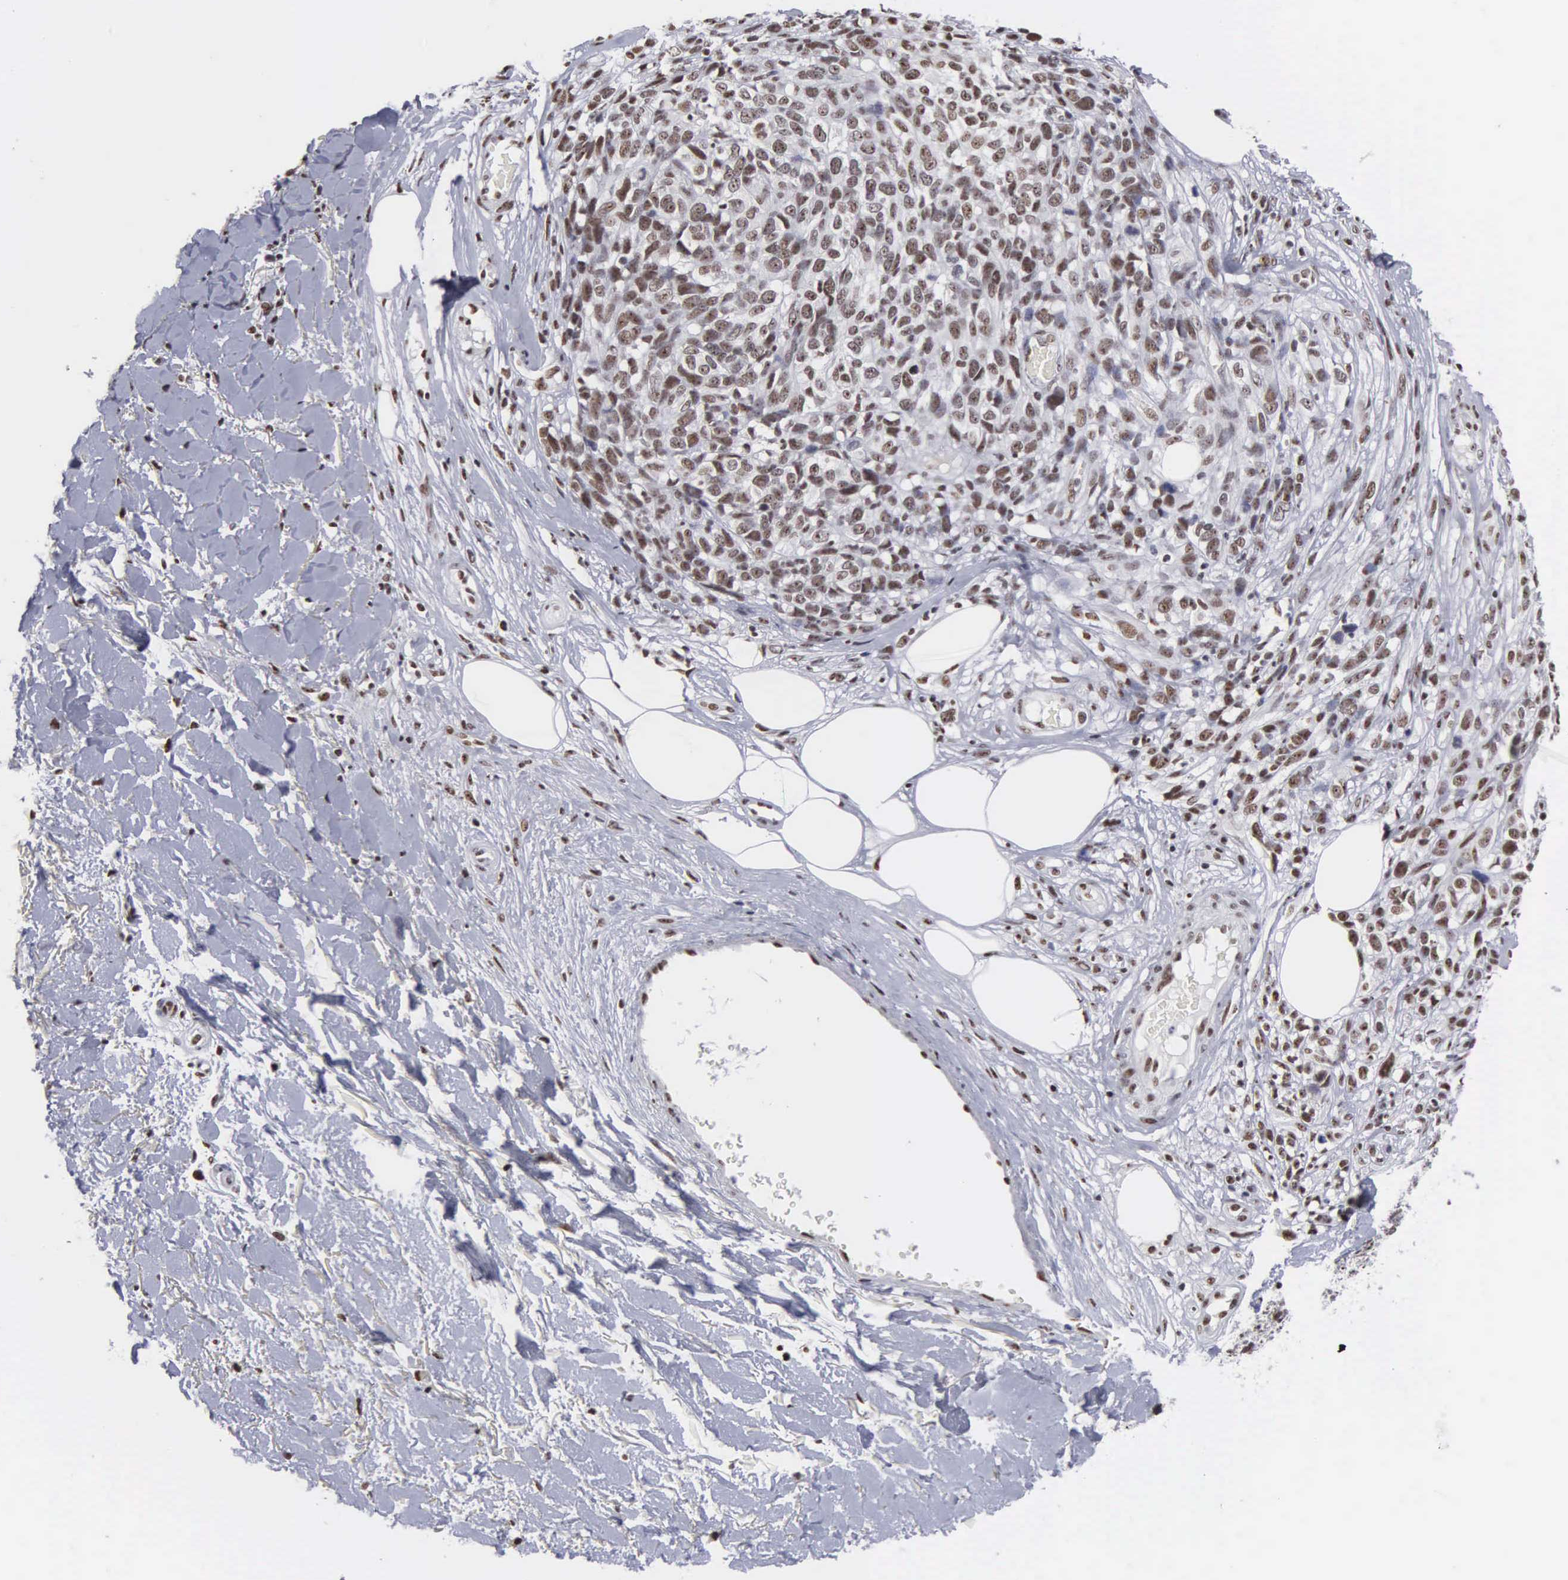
{"staining": {"intensity": "moderate", "quantity": "25%-75%", "location": "nuclear"}, "tissue": "melanoma", "cell_type": "Tumor cells", "image_type": "cancer", "snomed": [{"axis": "morphology", "description": "Malignant melanoma, NOS"}, {"axis": "topography", "description": "Skin"}], "caption": "Immunohistochemistry (IHC) (DAB) staining of melanoma reveals moderate nuclear protein positivity in about 25%-75% of tumor cells.", "gene": "KIAA0586", "patient": {"sex": "female", "age": 85}}